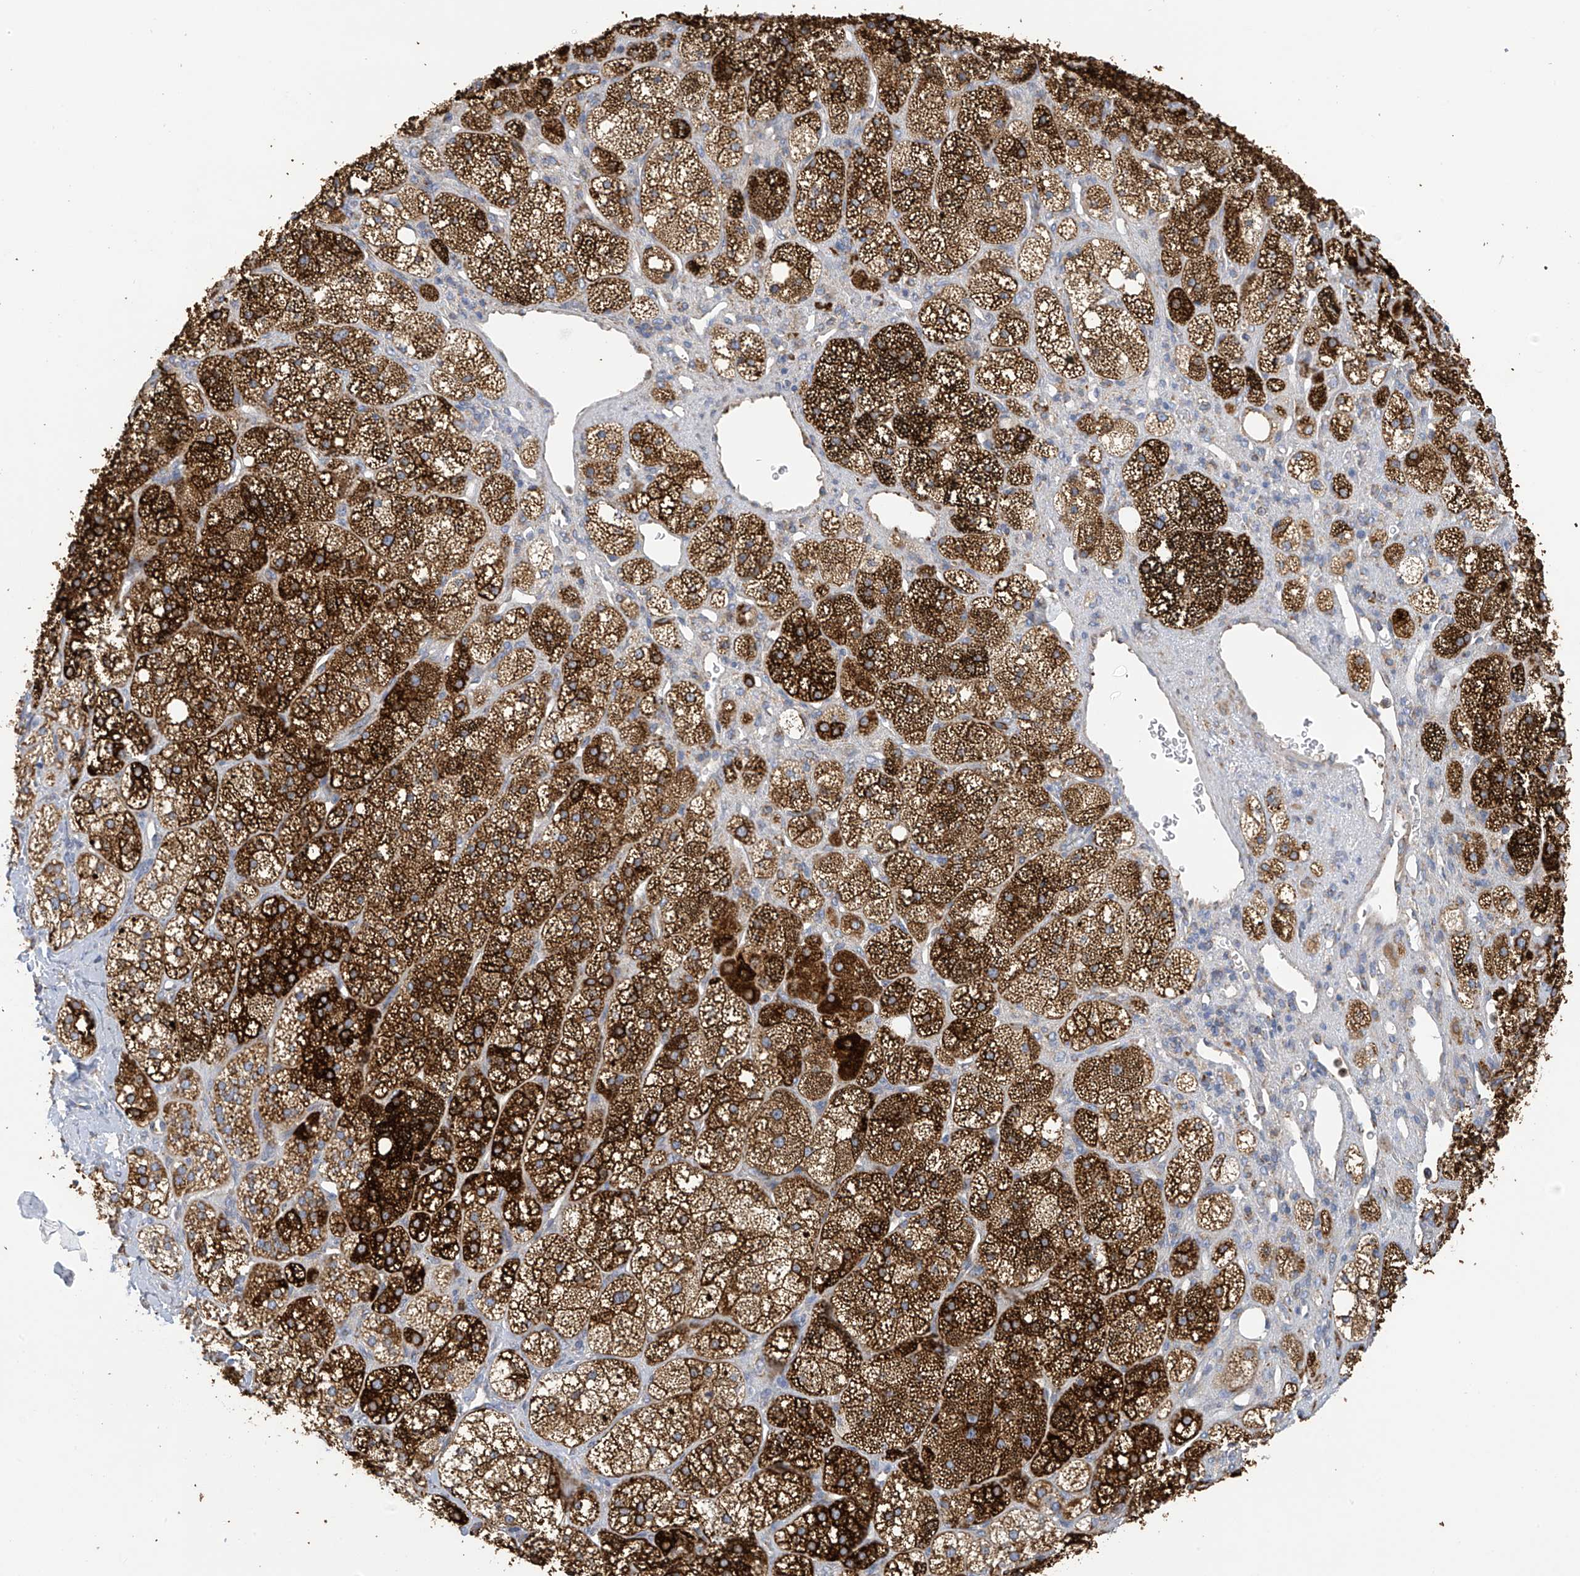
{"staining": {"intensity": "strong", "quantity": "25%-75%", "location": "cytoplasmic/membranous"}, "tissue": "adrenal gland", "cell_type": "Glandular cells", "image_type": "normal", "snomed": [{"axis": "morphology", "description": "Normal tissue, NOS"}, {"axis": "topography", "description": "Adrenal gland"}], "caption": "Immunohistochemical staining of unremarkable adrenal gland reveals strong cytoplasmic/membranous protein staining in about 25%-75% of glandular cells. Immunohistochemistry (ihc) stains the protein in brown and the nuclei are stained blue.", "gene": "ITM2B", "patient": {"sex": "male", "age": 61}}